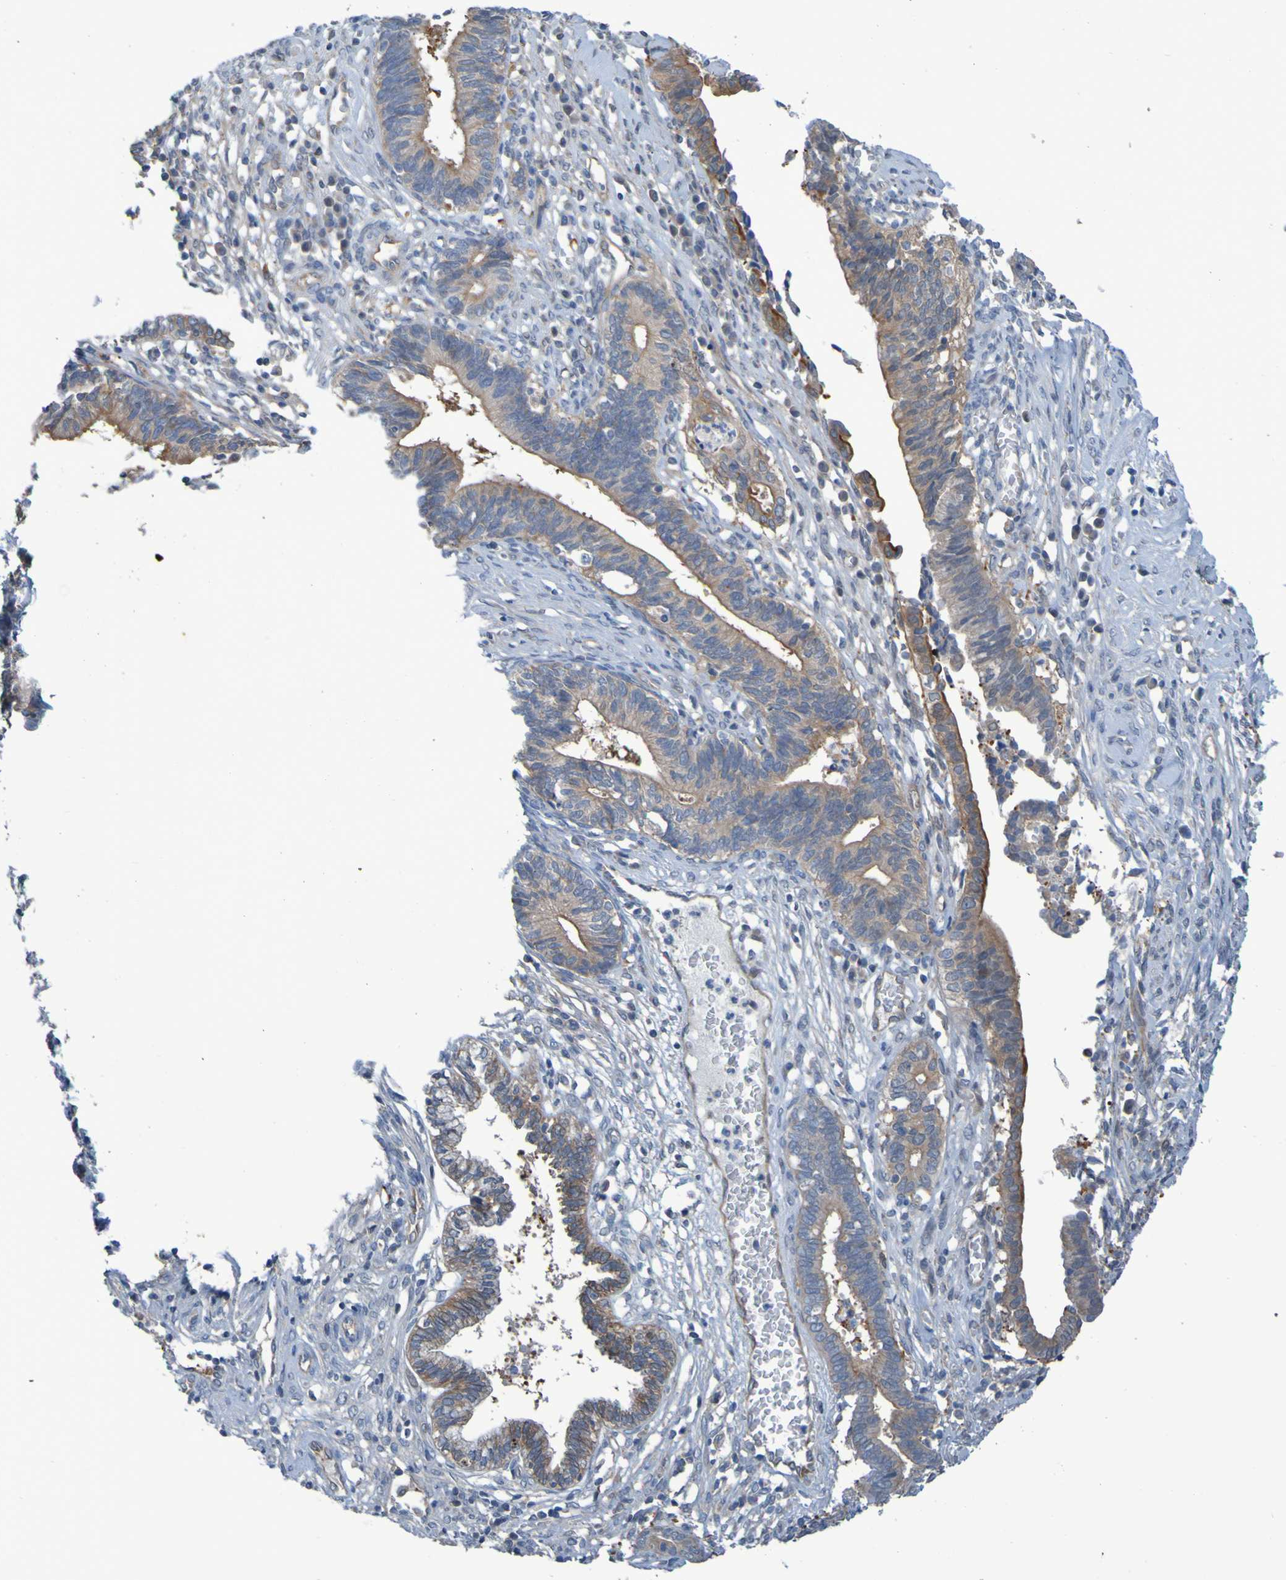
{"staining": {"intensity": "moderate", "quantity": ">75%", "location": "cytoplasmic/membranous"}, "tissue": "cervical cancer", "cell_type": "Tumor cells", "image_type": "cancer", "snomed": [{"axis": "morphology", "description": "Adenocarcinoma, NOS"}, {"axis": "topography", "description": "Cervix"}], "caption": "This image exhibits cervical cancer (adenocarcinoma) stained with IHC to label a protein in brown. The cytoplasmic/membranous of tumor cells show moderate positivity for the protein. Nuclei are counter-stained blue.", "gene": "NPRL3", "patient": {"sex": "female", "age": 44}}